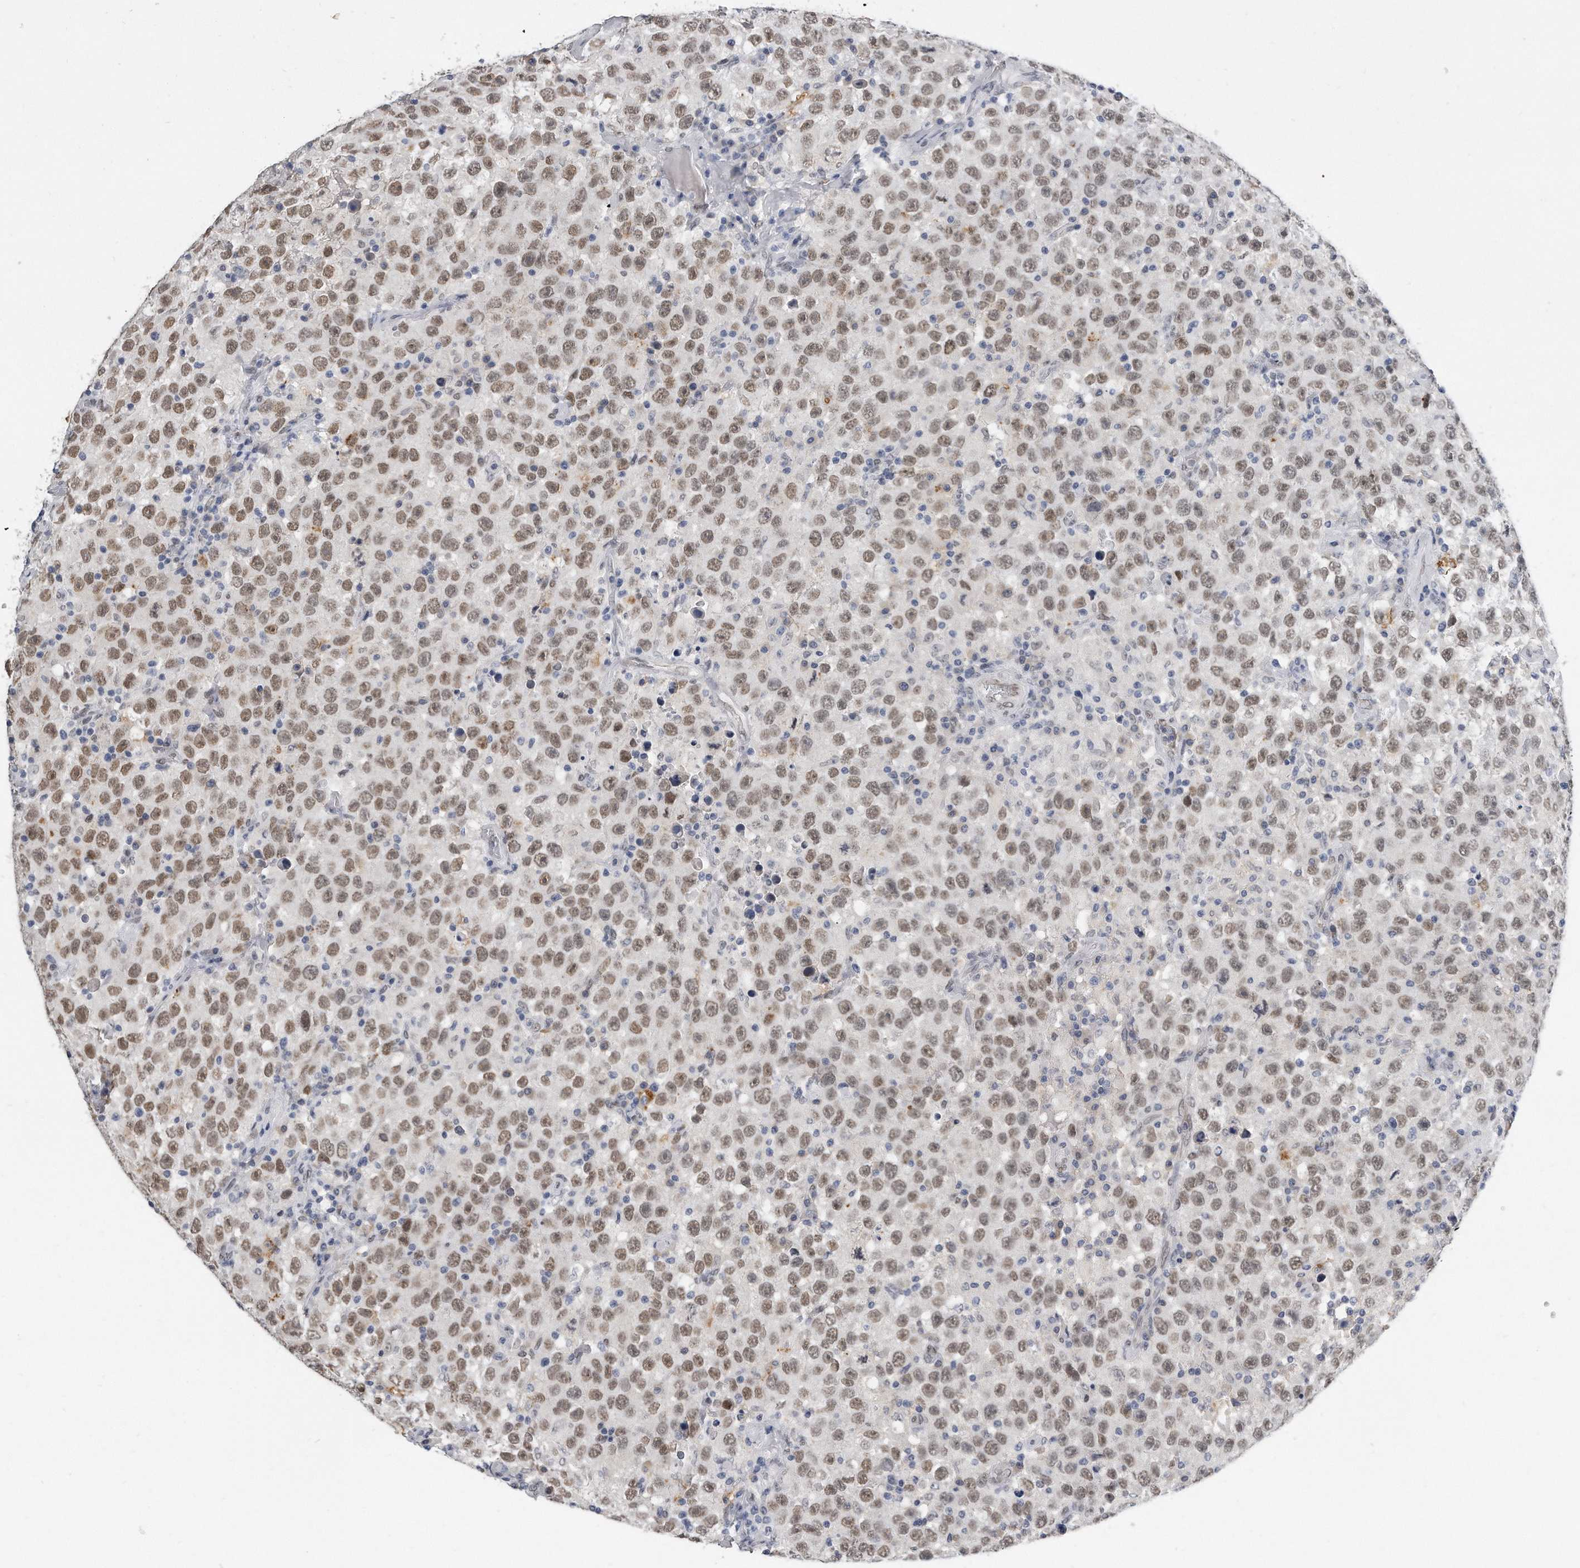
{"staining": {"intensity": "moderate", "quantity": ">75%", "location": "nuclear"}, "tissue": "testis cancer", "cell_type": "Tumor cells", "image_type": "cancer", "snomed": [{"axis": "morphology", "description": "Seminoma, NOS"}, {"axis": "topography", "description": "Testis"}], "caption": "Protein expression analysis of human seminoma (testis) reveals moderate nuclear expression in approximately >75% of tumor cells.", "gene": "CTBP2", "patient": {"sex": "male", "age": 41}}